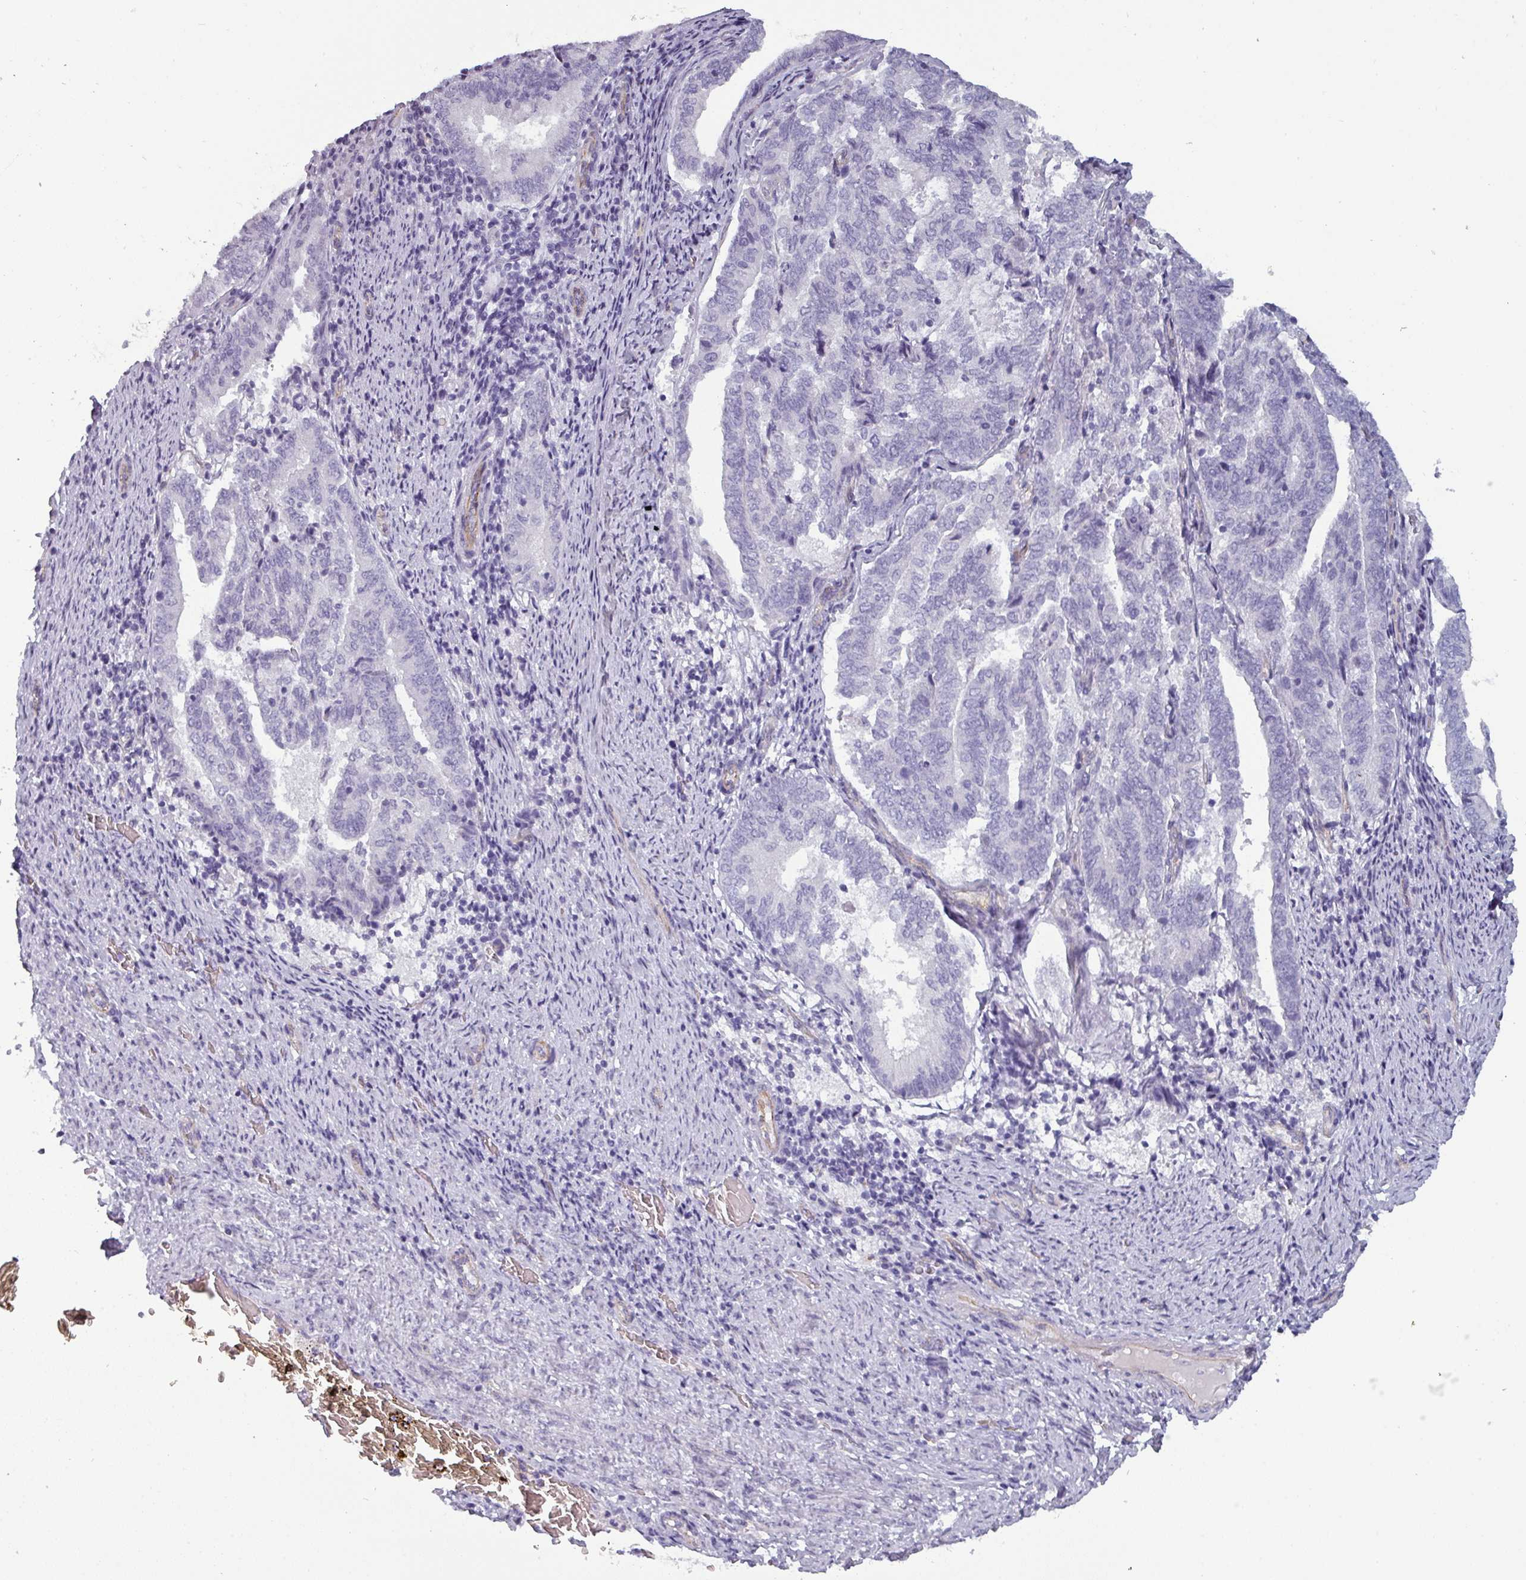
{"staining": {"intensity": "negative", "quantity": "none", "location": "none"}, "tissue": "endometrial cancer", "cell_type": "Tumor cells", "image_type": "cancer", "snomed": [{"axis": "morphology", "description": "Adenocarcinoma, NOS"}, {"axis": "topography", "description": "Endometrium"}], "caption": "This image is of adenocarcinoma (endometrial) stained with IHC to label a protein in brown with the nuclei are counter-stained blue. There is no staining in tumor cells.", "gene": "AREL1", "patient": {"sex": "female", "age": 80}}